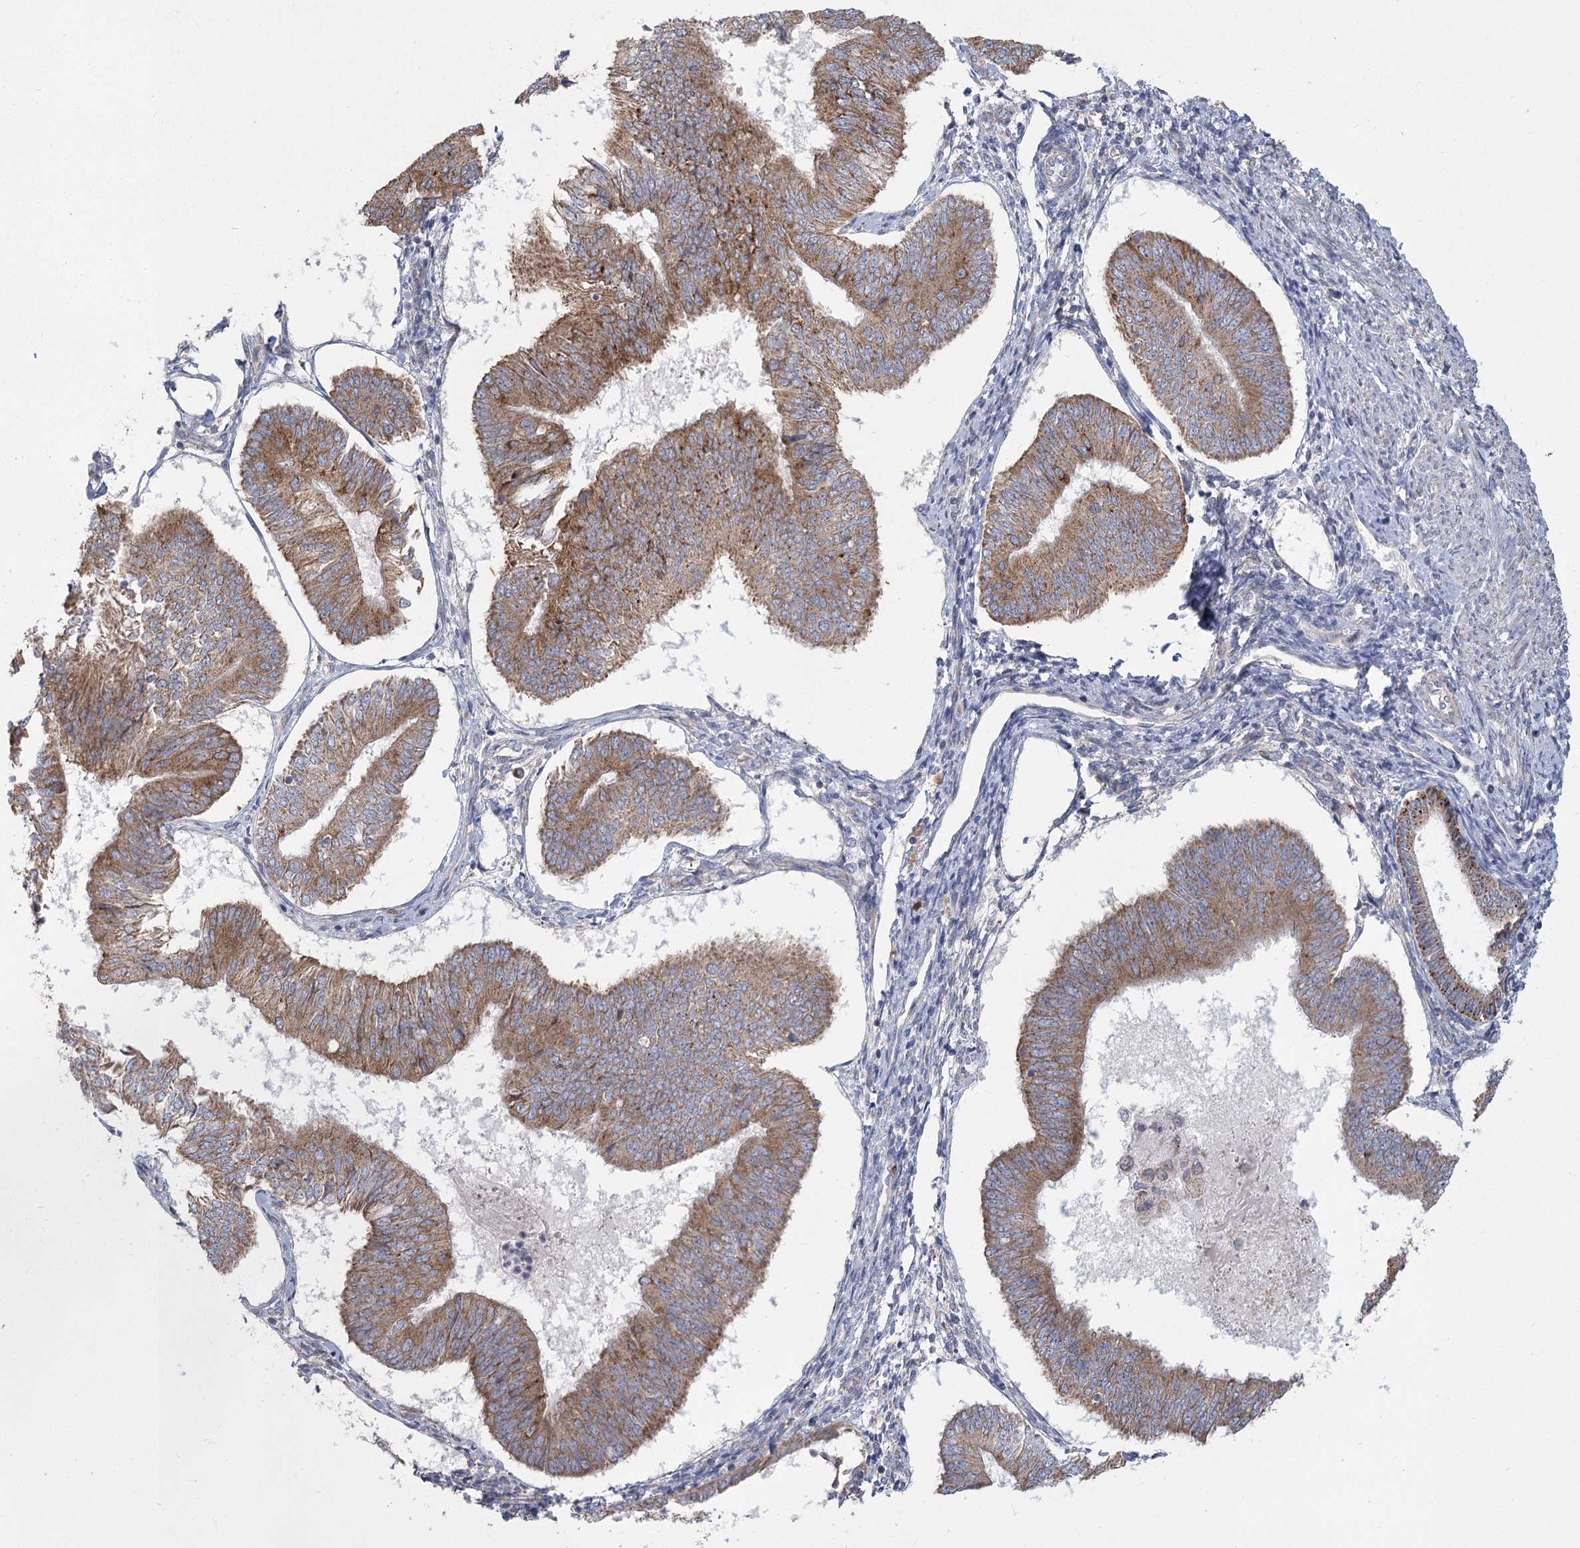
{"staining": {"intensity": "moderate", "quantity": ">75%", "location": "cytoplasmic/membranous"}, "tissue": "endometrial cancer", "cell_type": "Tumor cells", "image_type": "cancer", "snomed": [{"axis": "morphology", "description": "Adenocarcinoma, NOS"}, {"axis": "topography", "description": "Endometrium"}], "caption": "Protein positivity by IHC reveals moderate cytoplasmic/membranous positivity in approximately >75% of tumor cells in endometrial cancer.", "gene": "CNTLN", "patient": {"sex": "female", "age": 58}}